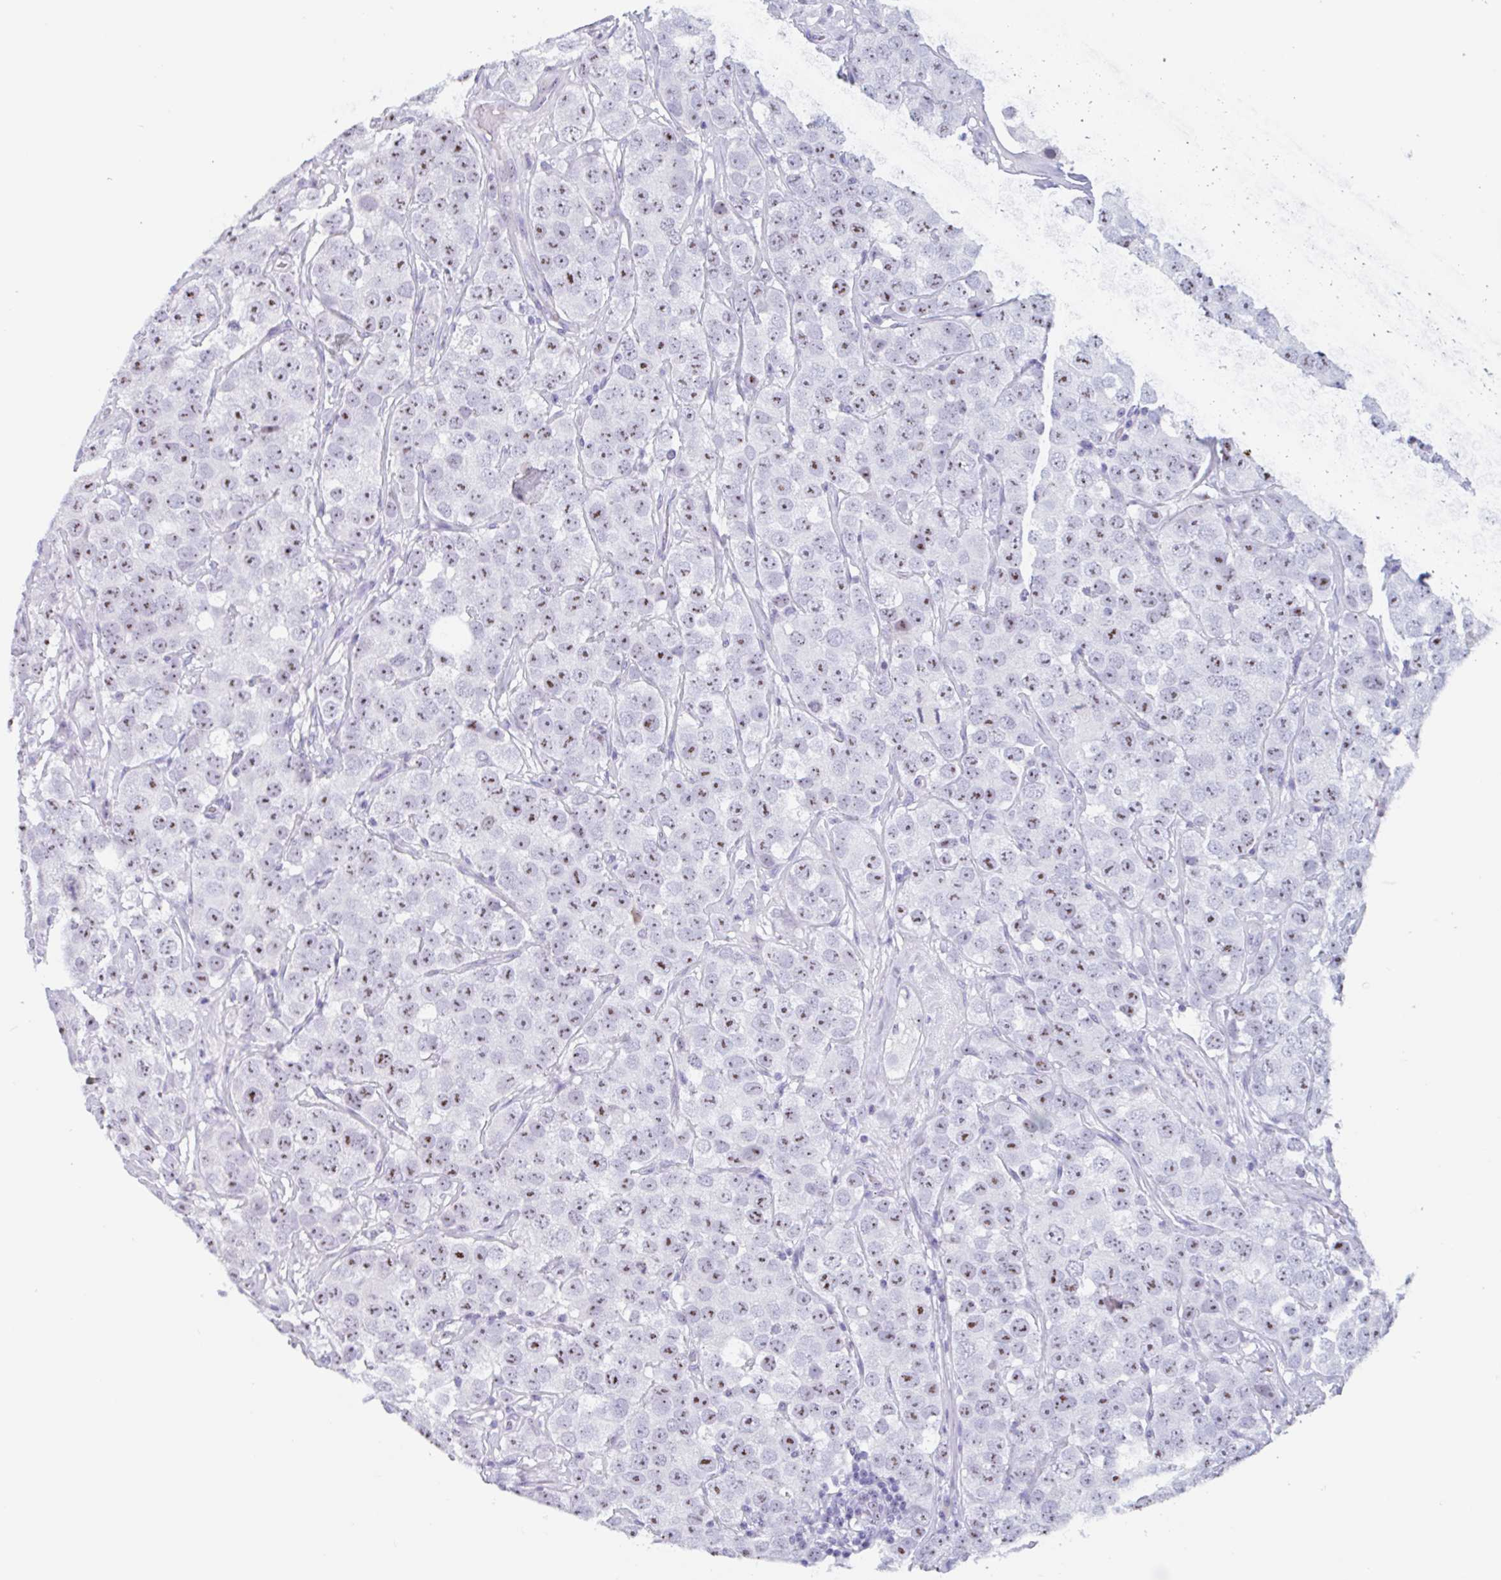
{"staining": {"intensity": "moderate", "quantity": ">75%", "location": "nuclear"}, "tissue": "testis cancer", "cell_type": "Tumor cells", "image_type": "cancer", "snomed": [{"axis": "morphology", "description": "Seminoma, NOS"}, {"axis": "topography", "description": "Testis"}], "caption": "Immunohistochemistry micrograph of neoplastic tissue: testis cancer stained using immunohistochemistry reveals medium levels of moderate protein expression localized specifically in the nuclear of tumor cells, appearing as a nuclear brown color.", "gene": "LENG9", "patient": {"sex": "male", "age": 28}}